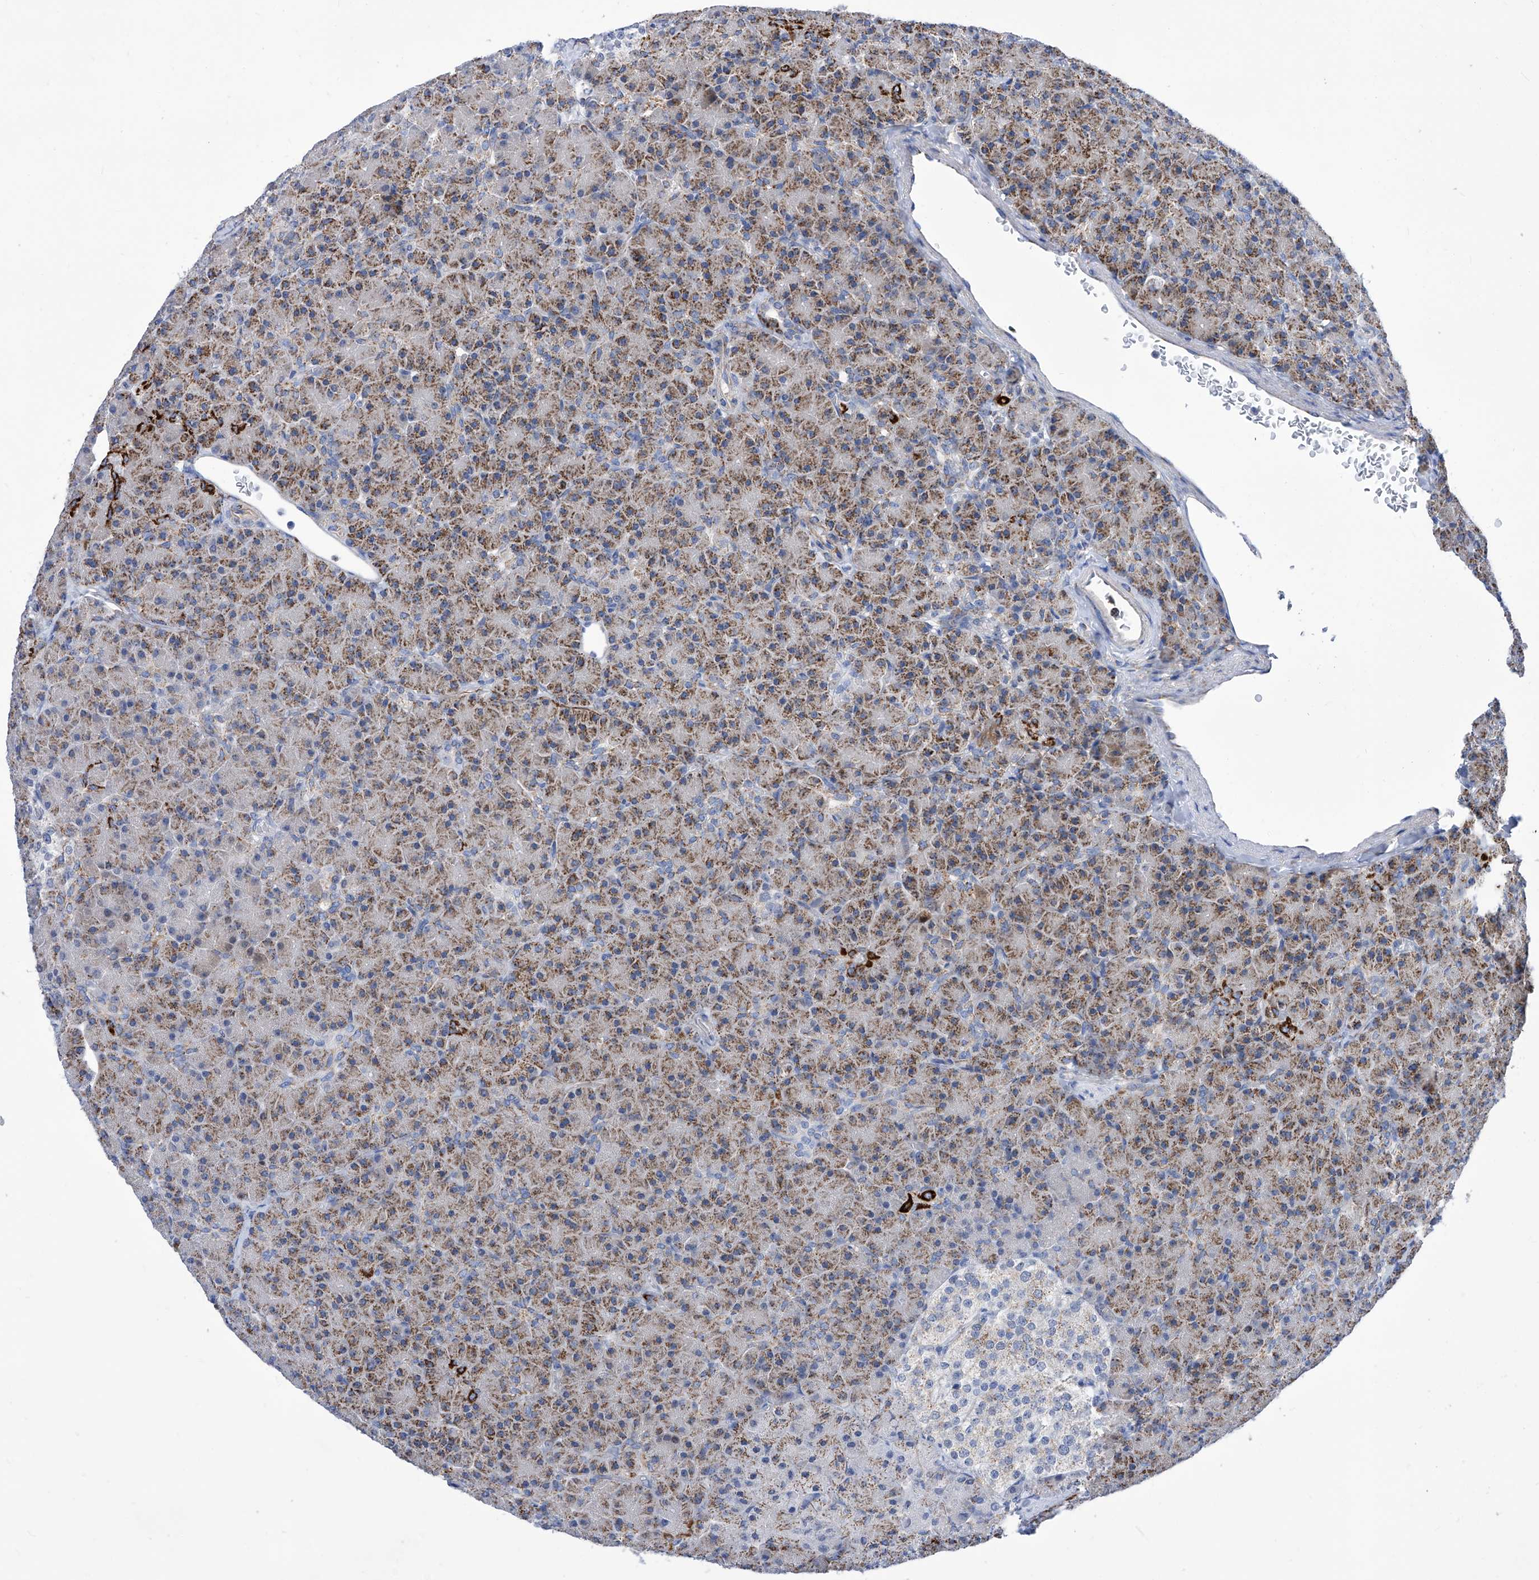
{"staining": {"intensity": "moderate", "quantity": ">75%", "location": "cytoplasmic/membranous"}, "tissue": "pancreas", "cell_type": "Exocrine glandular cells", "image_type": "normal", "snomed": [{"axis": "morphology", "description": "Normal tissue, NOS"}, {"axis": "topography", "description": "Pancreas"}], "caption": "DAB immunohistochemical staining of normal human pancreas exhibits moderate cytoplasmic/membranous protein positivity in about >75% of exocrine glandular cells.", "gene": "SRBD1", "patient": {"sex": "female", "age": 43}}